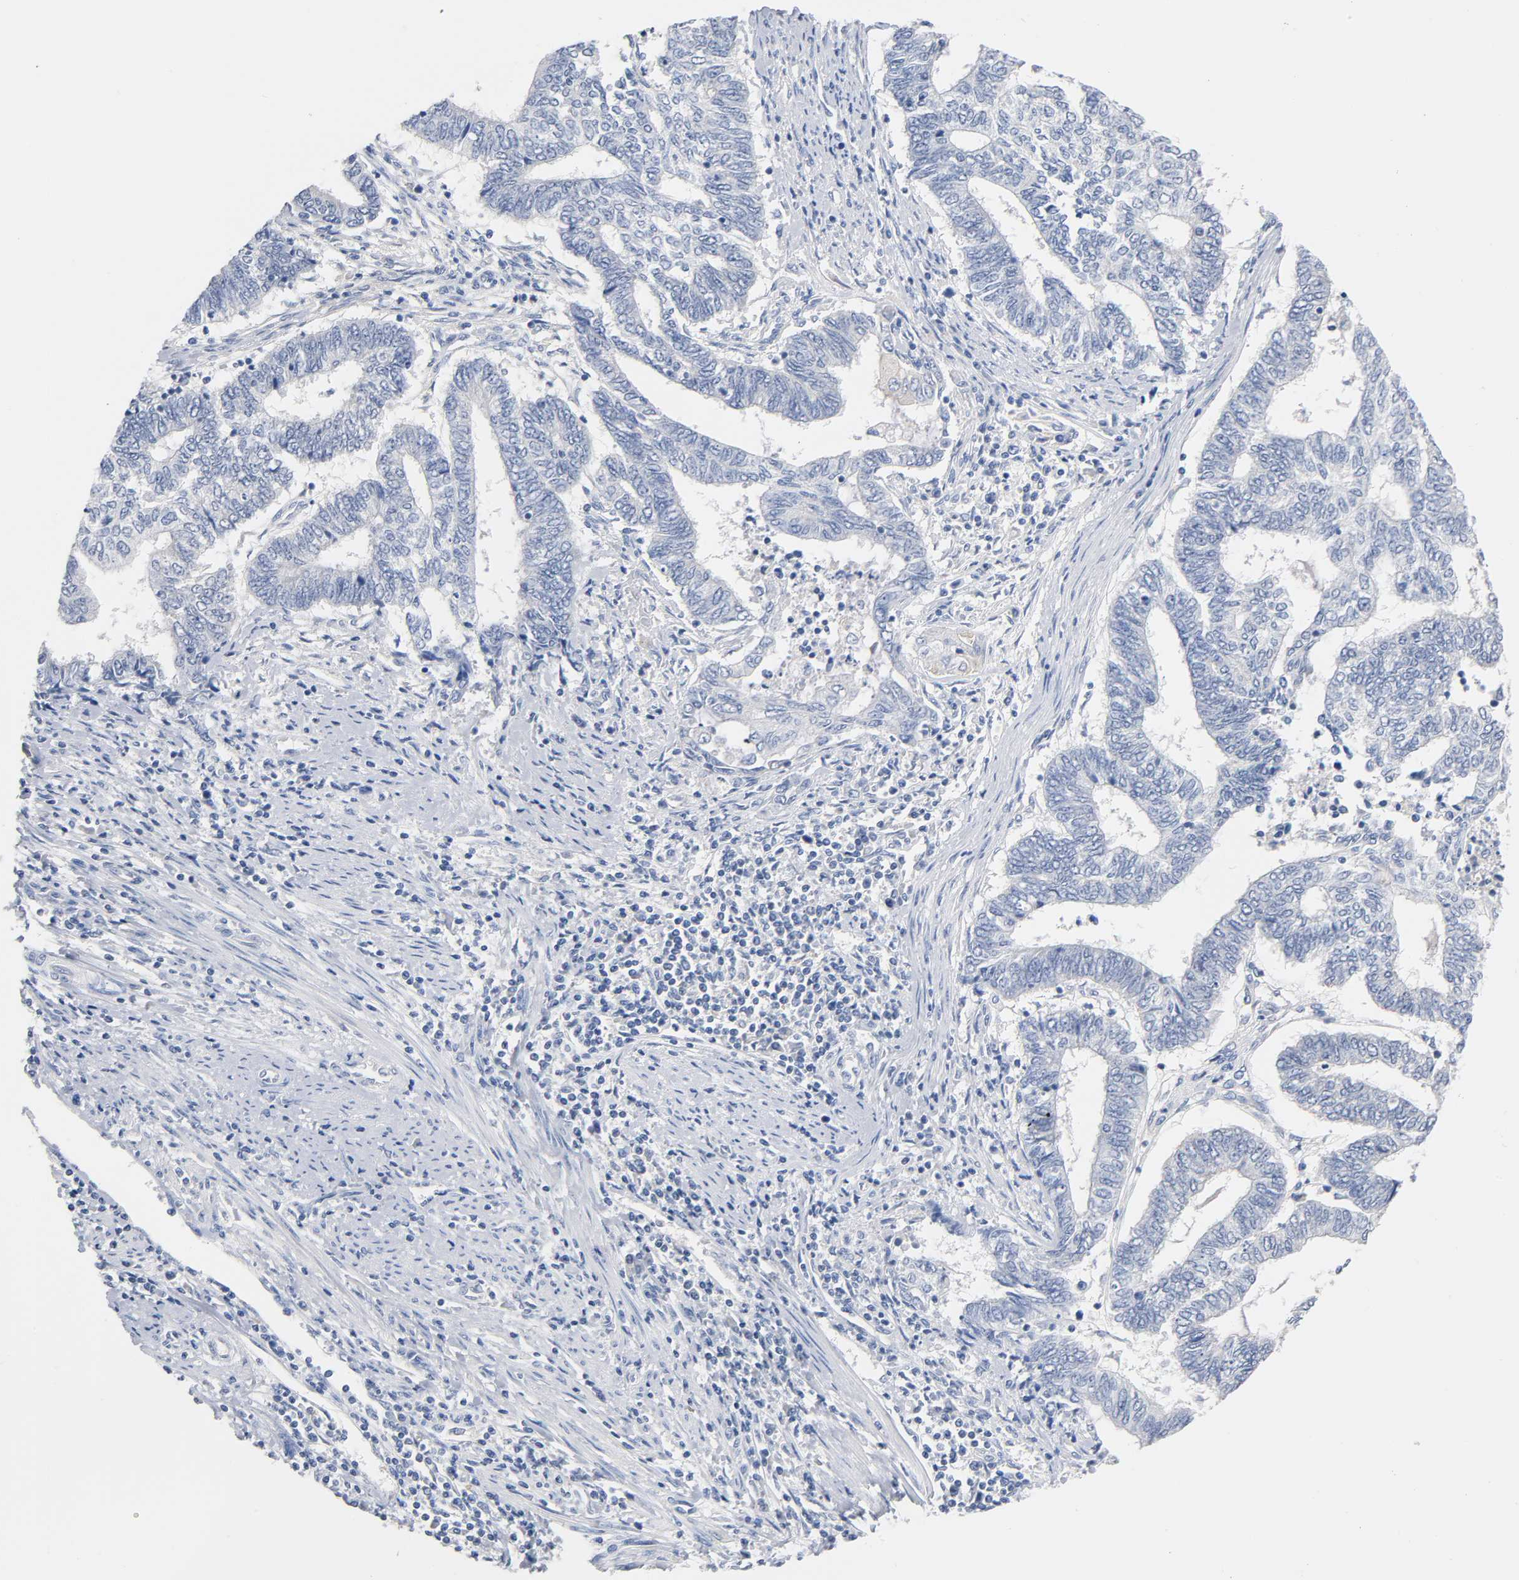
{"staining": {"intensity": "negative", "quantity": "none", "location": "none"}, "tissue": "endometrial cancer", "cell_type": "Tumor cells", "image_type": "cancer", "snomed": [{"axis": "morphology", "description": "Adenocarcinoma, NOS"}, {"axis": "topography", "description": "Uterus"}, {"axis": "topography", "description": "Endometrium"}], "caption": "Immunohistochemical staining of endometrial adenocarcinoma exhibits no significant expression in tumor cells.", "gene": "MALT1", "patient": {"sex": "female", "age": 70}}